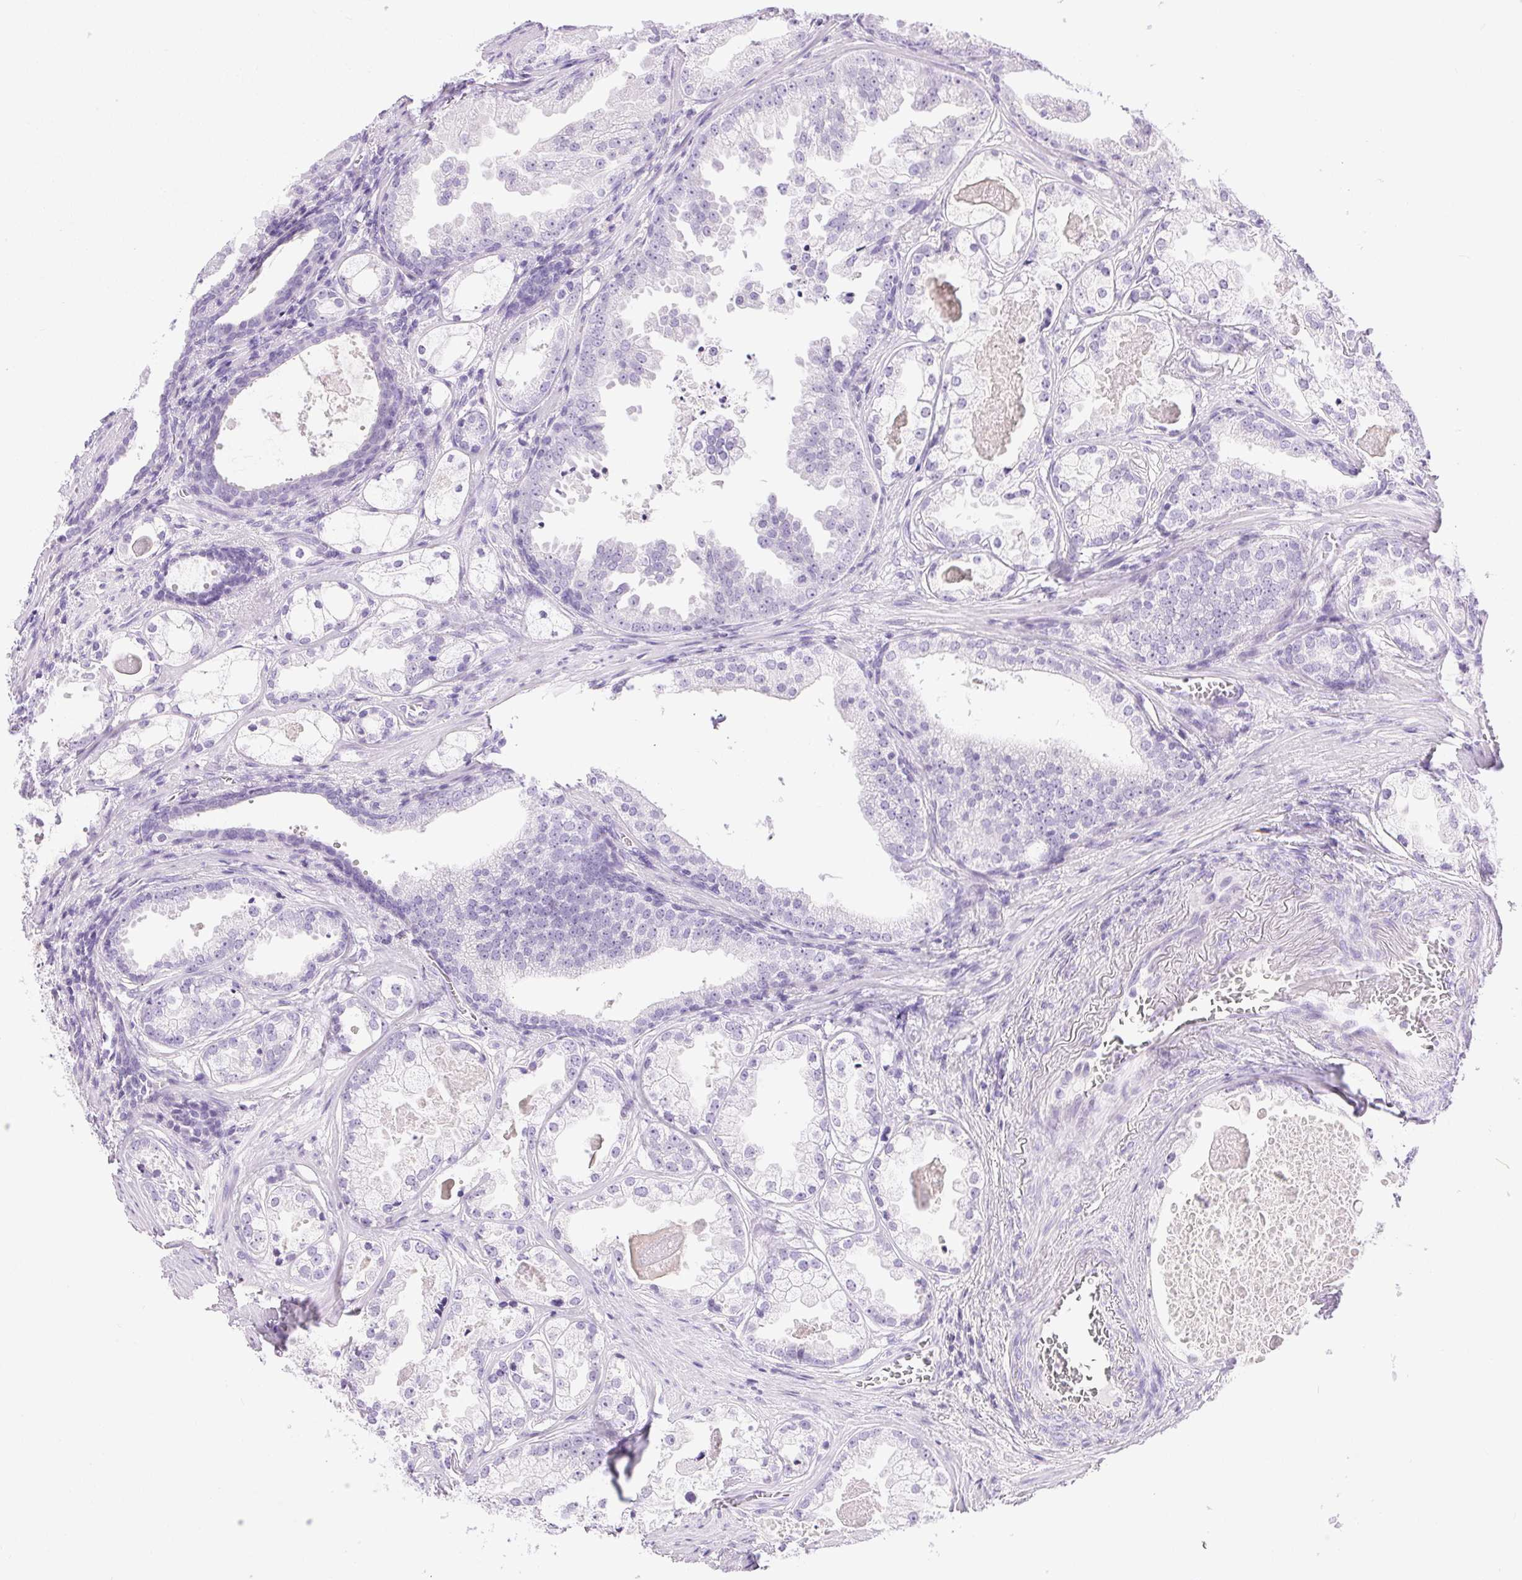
{"staining": {"intensity": "negative", "quantity": "none", "location": "none"}, "tissue": "prostate cancer", "cell_type": "Tumor cells", "image_type": "cancer", "snomed": [{"axis": "morphology", "description": "Adenocarcinoma, Low grade"}, {"axis": "topography", "description": "Prostate"}], "caption": "IHC photomicrograph of low-grade adenocarcinoma (prostate) stained for a protein (brown), which displays no staining in tumor cells. Nuclei are stained in blue.", "gene": "C20orf85", "patient": {"sex": "male", "age": 65}}